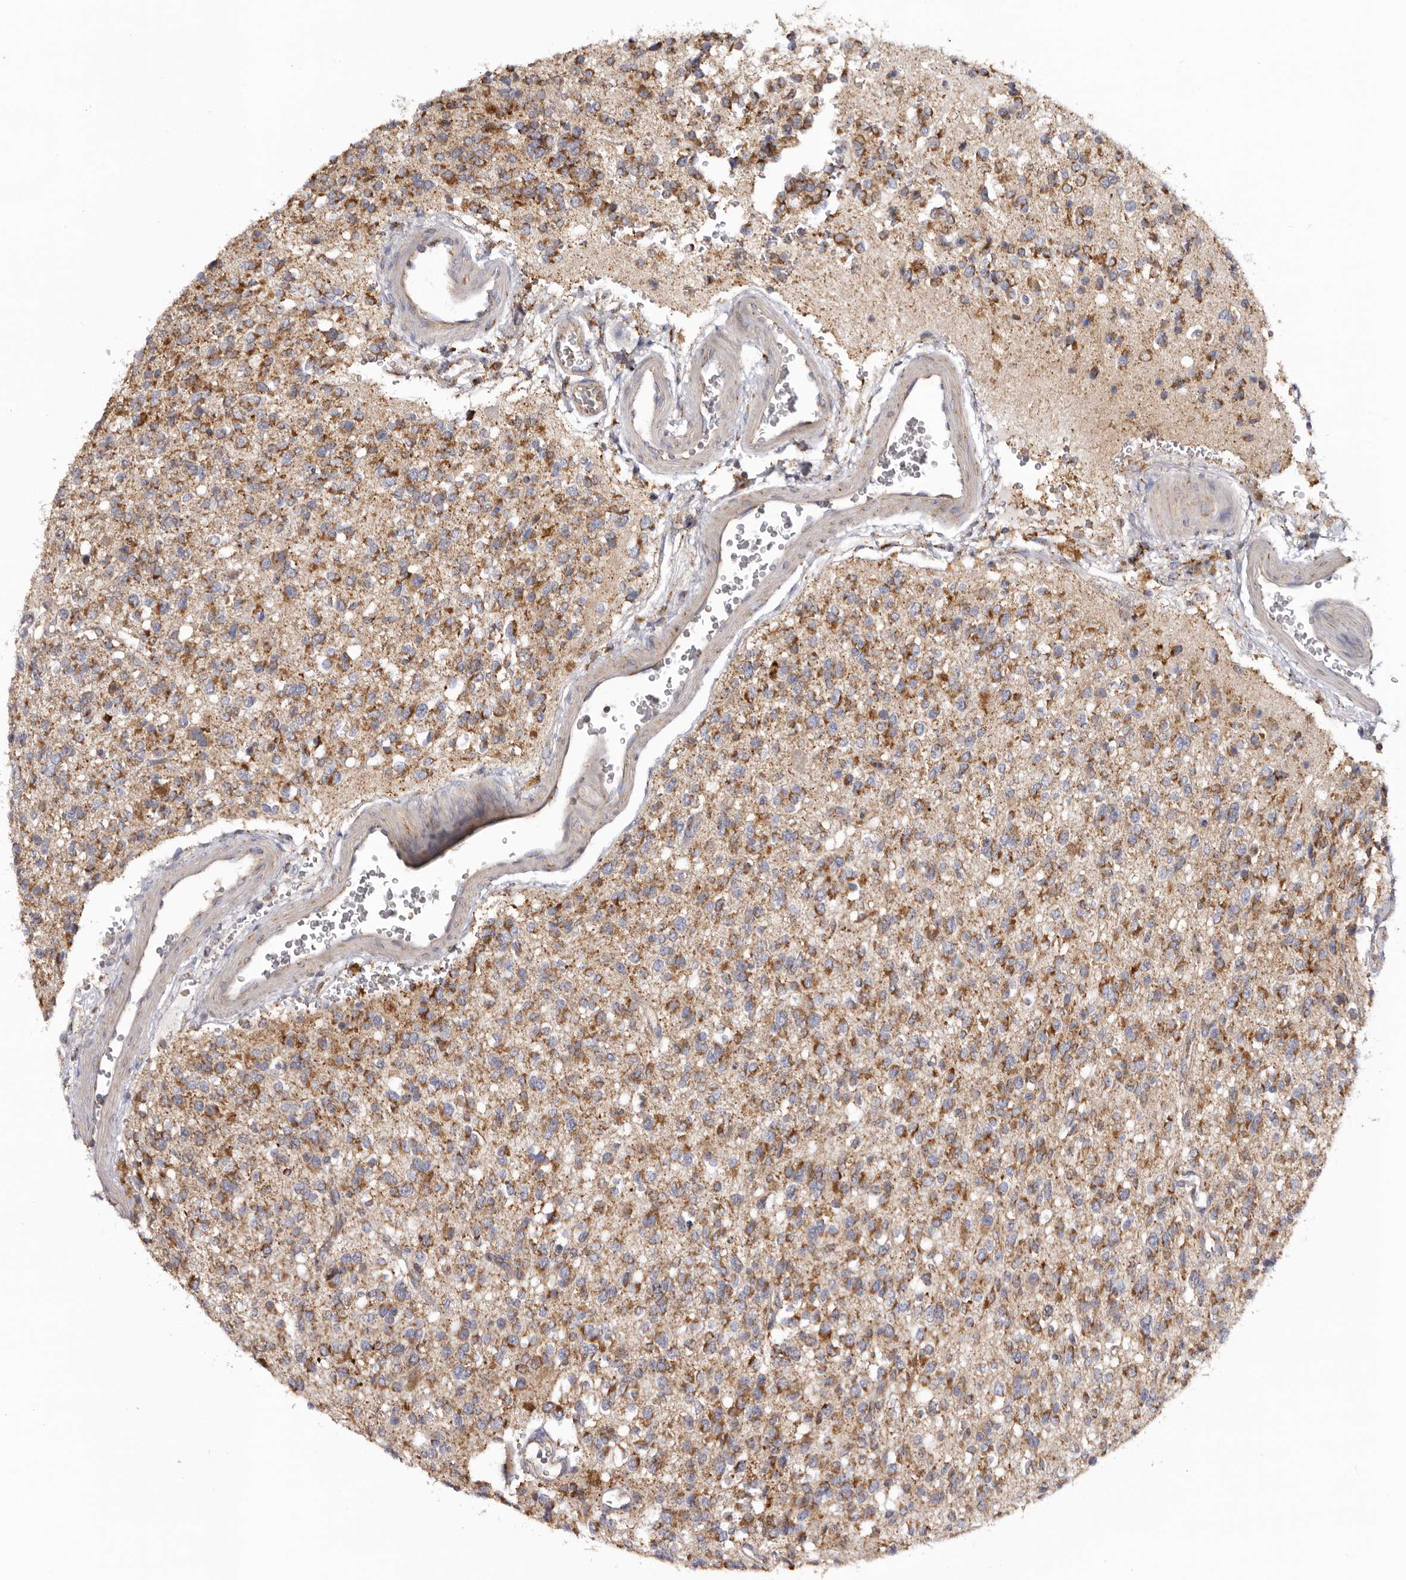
{"staining": {"intensity": "moderate", "quantity": ">75%", "location": "cytoplasmic/membranous"}, "tissue": "glioma", "cell_type": "Tumor cells", "image_type": "cancer", "snomed": [{"axis": "morphology", "description": "Glioma, malignant, High grade"}, {"axis": "topography", "description": "Brain"}], "caption": "The histopathology image reveals staining of malignant high-grade glioma, revealing moderate cytoplasmic/membranous protein expression (brown color) within tumor cells.", "gene": "MECR", "patient": {"sex": "male", "age": 34}}